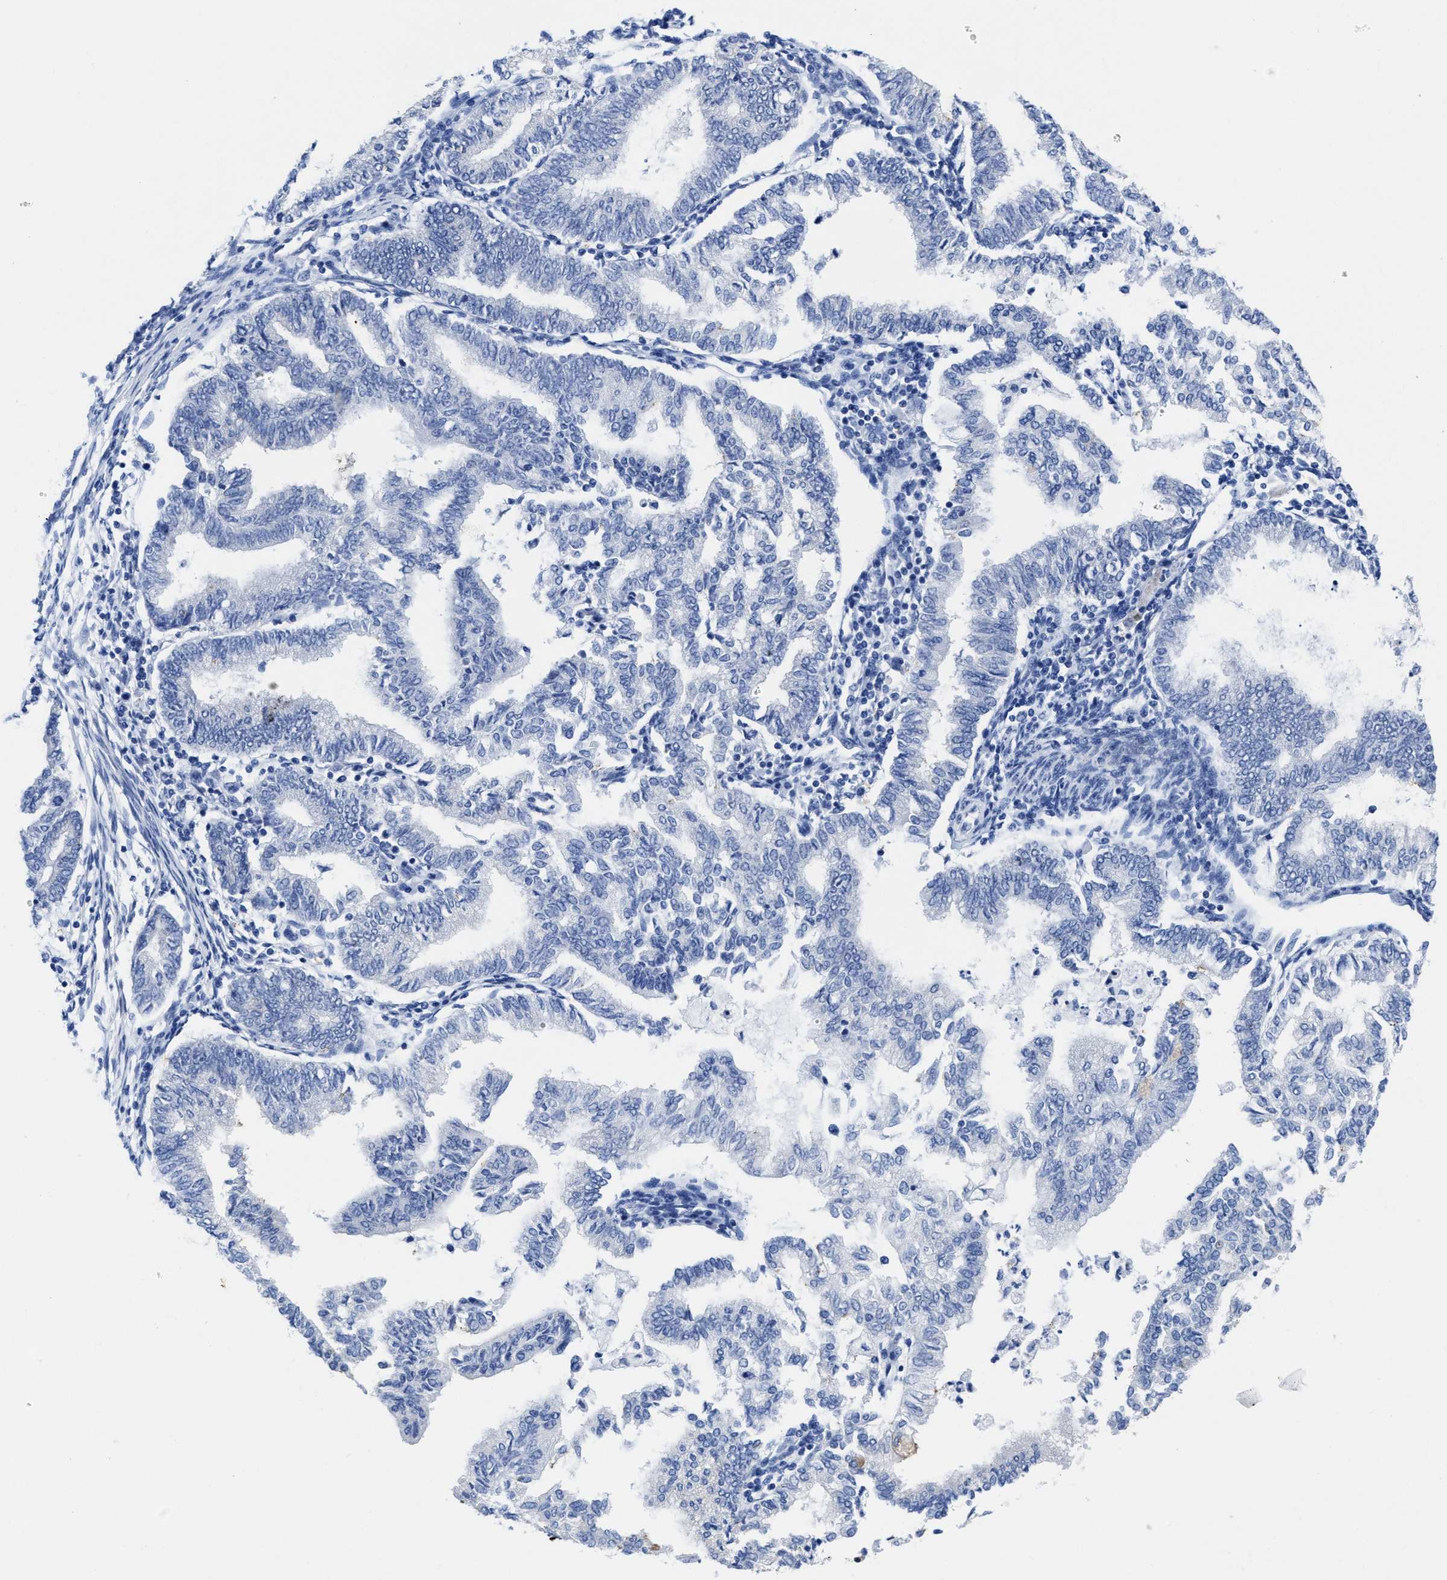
{"staining": {"intensity": "negative", "quantity": "none", "location": "none"}, "tissue": "endometrial cancer", "cell_type": "Tumor cells", "image_type": "cancer", "snomed": [{"axis": "morphology", "description": "Polyp, NOS"}, {"axis": "morphology", "description": "Adenocarcinoma, NOS"}, {"axis": "morphology", "description": "Adenoma, NOS"}, {"axis": "topography", "description": "Endometrium"}], "caption": "IHC micrograph of neoplastic tissue: human polyp (endometrial) stained with DAB shows no significant protein expression in tumor cells.", "gene": "HOOK1", "patient": {"sex": "female", "age": 79}}